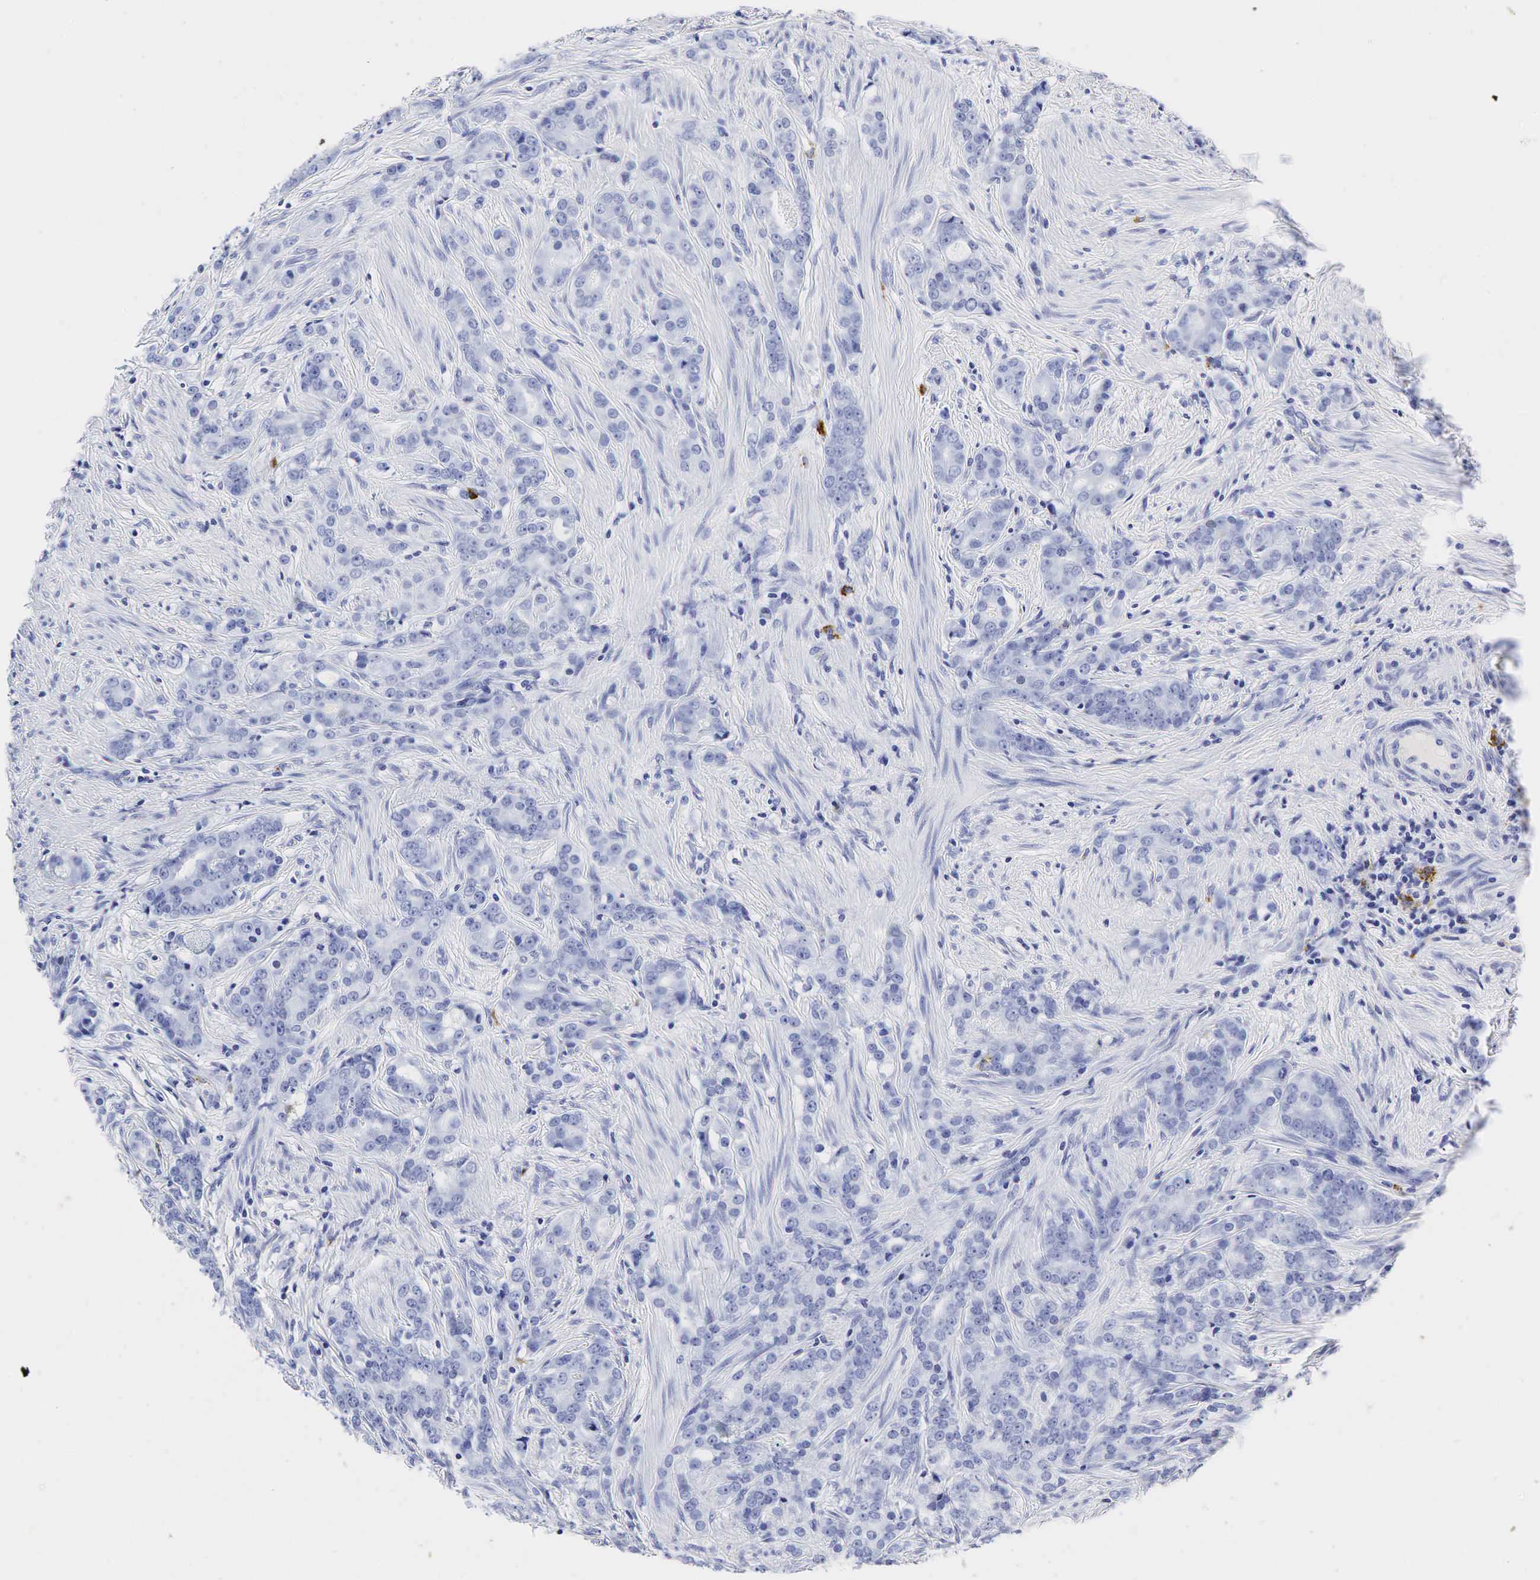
{"staining": {"intensity": "negative", "quantity": "none", "location": "none"}, "tissue": "prostate cancer", "cell_type": "Tumor cells", "image_type": "cancer", "snomed": [{"axis": "morphology", "description": "Adenocarcinoma, Medium grade"}, {"axis": "topography", "description": "Prostate"}], "caption": "Immunohistochemistry image of human prostate cancer (adenocarcinoma (medium-grade)) stained for a protein (brown), which shows no staining in tumor cells.", "gene": "LYZ", "patient": {"sex": "male", "age": 59}}